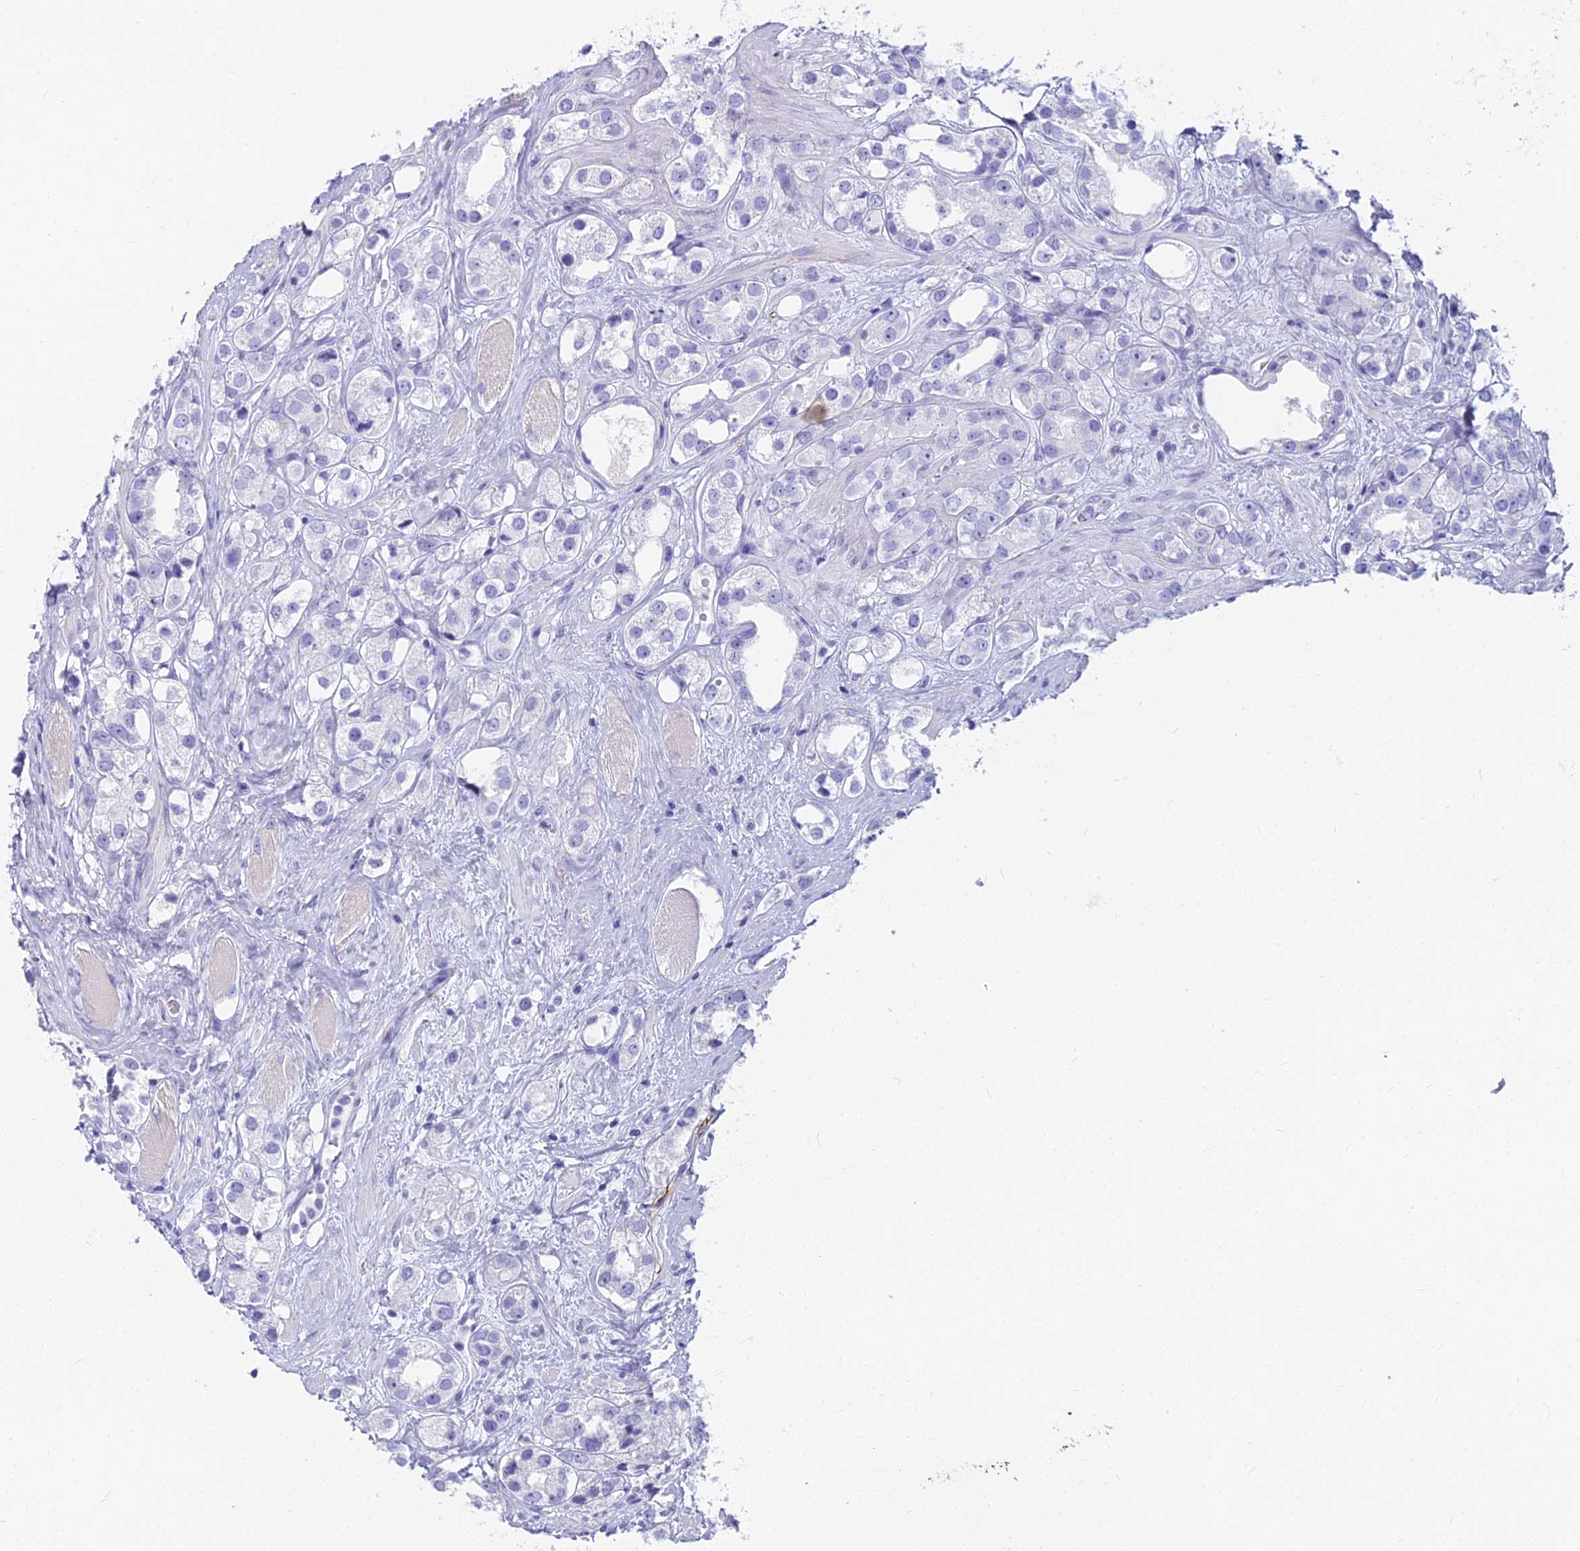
{"staining": {"intensity": "negative", "quantity": "none", "location": "none"}, "tissue": "prostate cancer", "cell_type": "Tumor cells", "image_type": "cancer", "snomed": [{"axis": "morphology", "description": "Adenocarcinoma, NOS"}, {"axis": "topography", "description": "Prostate"}], "caption": "Prostate adenocarcinoma stained for a protein using immunohistochemistry (IHC) exhibits no positivity tumor cells.", "gene": "EVI2A", "patient": {"sex": "male", "age": 79}}